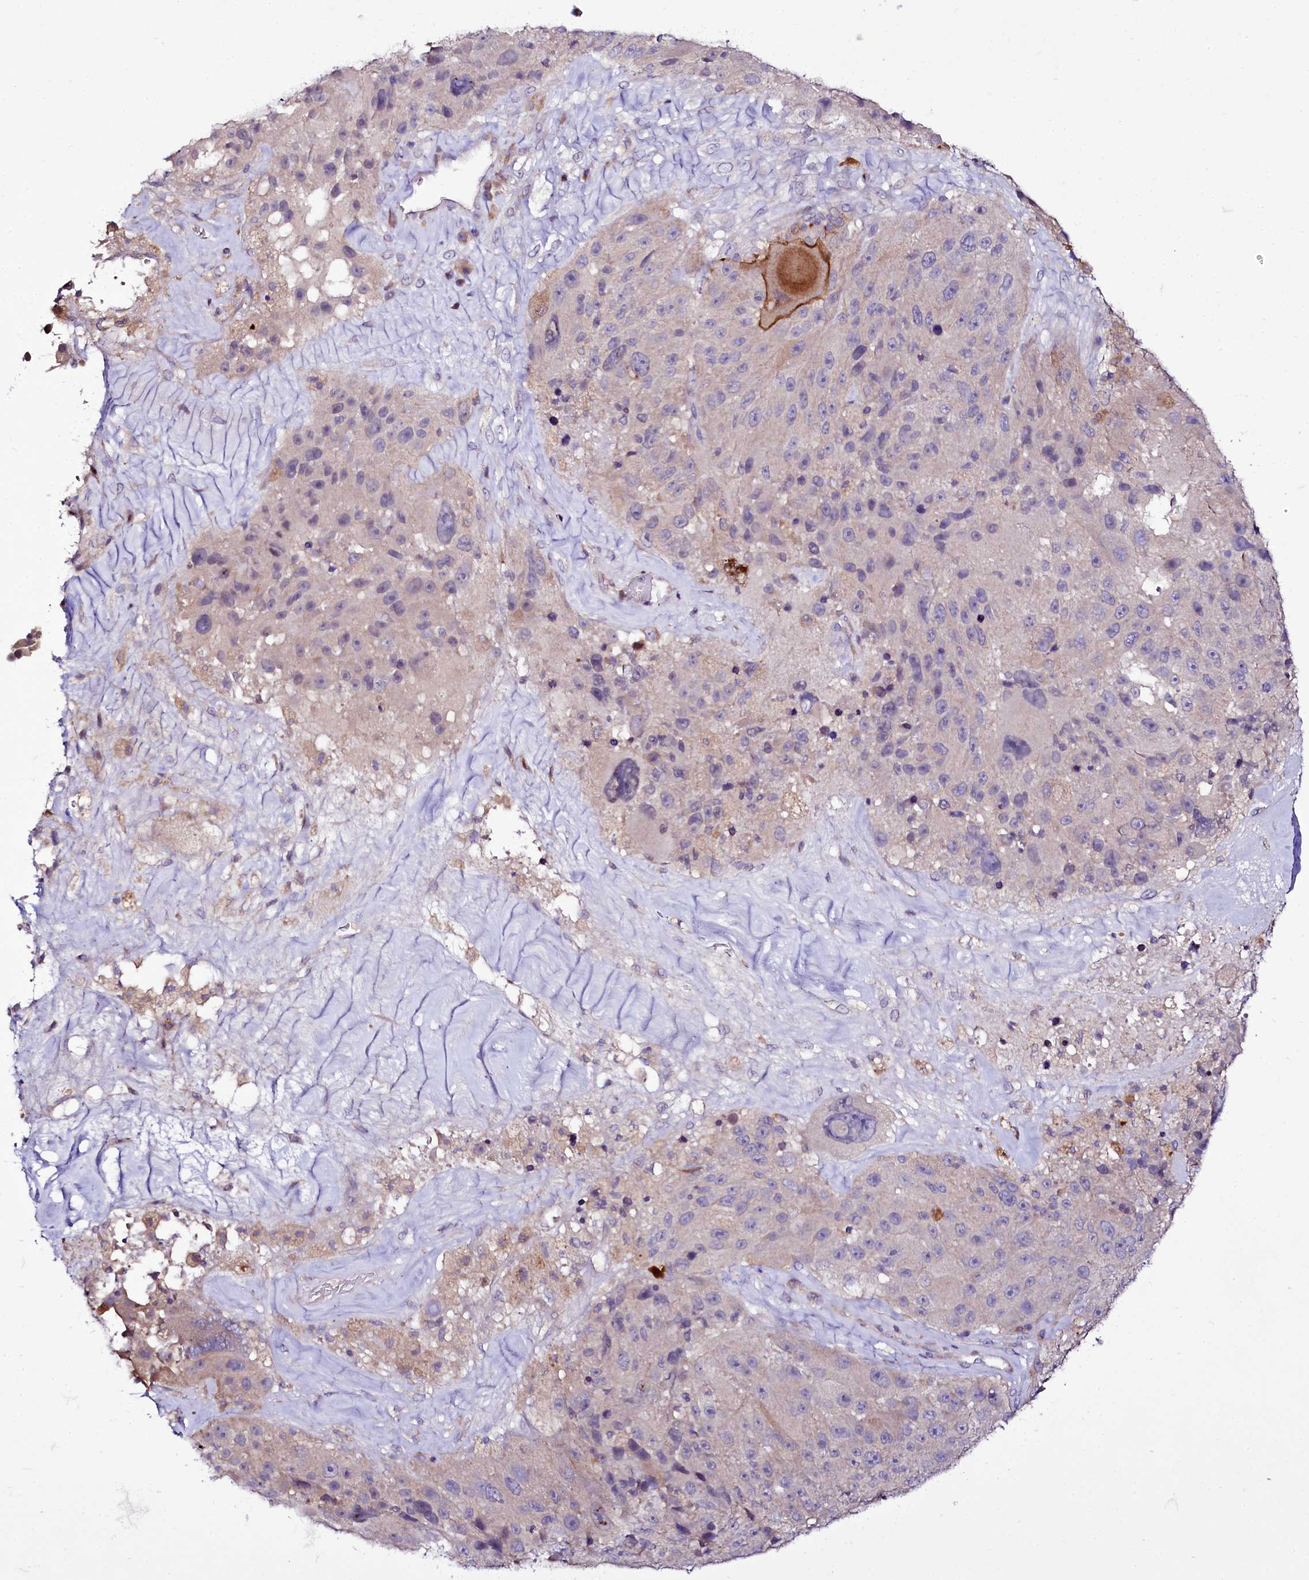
{"staining": {"intensity": "negative", "quantity": "none", "location": "none"}, "tissue": "melanoma", "cell_type": "Tumor cells", "image_type": "cancer", "snomed": [{"axis": "morphology", "description": "Malignant melanoma, Metastatic site"}, {"axis": "topography", "description": "Lymph node"}], "caption": "This is an immunohistochemistry photomicrograph of human malignant melanoma (metastatic site). There is no positivity in tumor cells.", "gene": "ZC3H12C", "patient": {"sex": "male", "age": 62}}